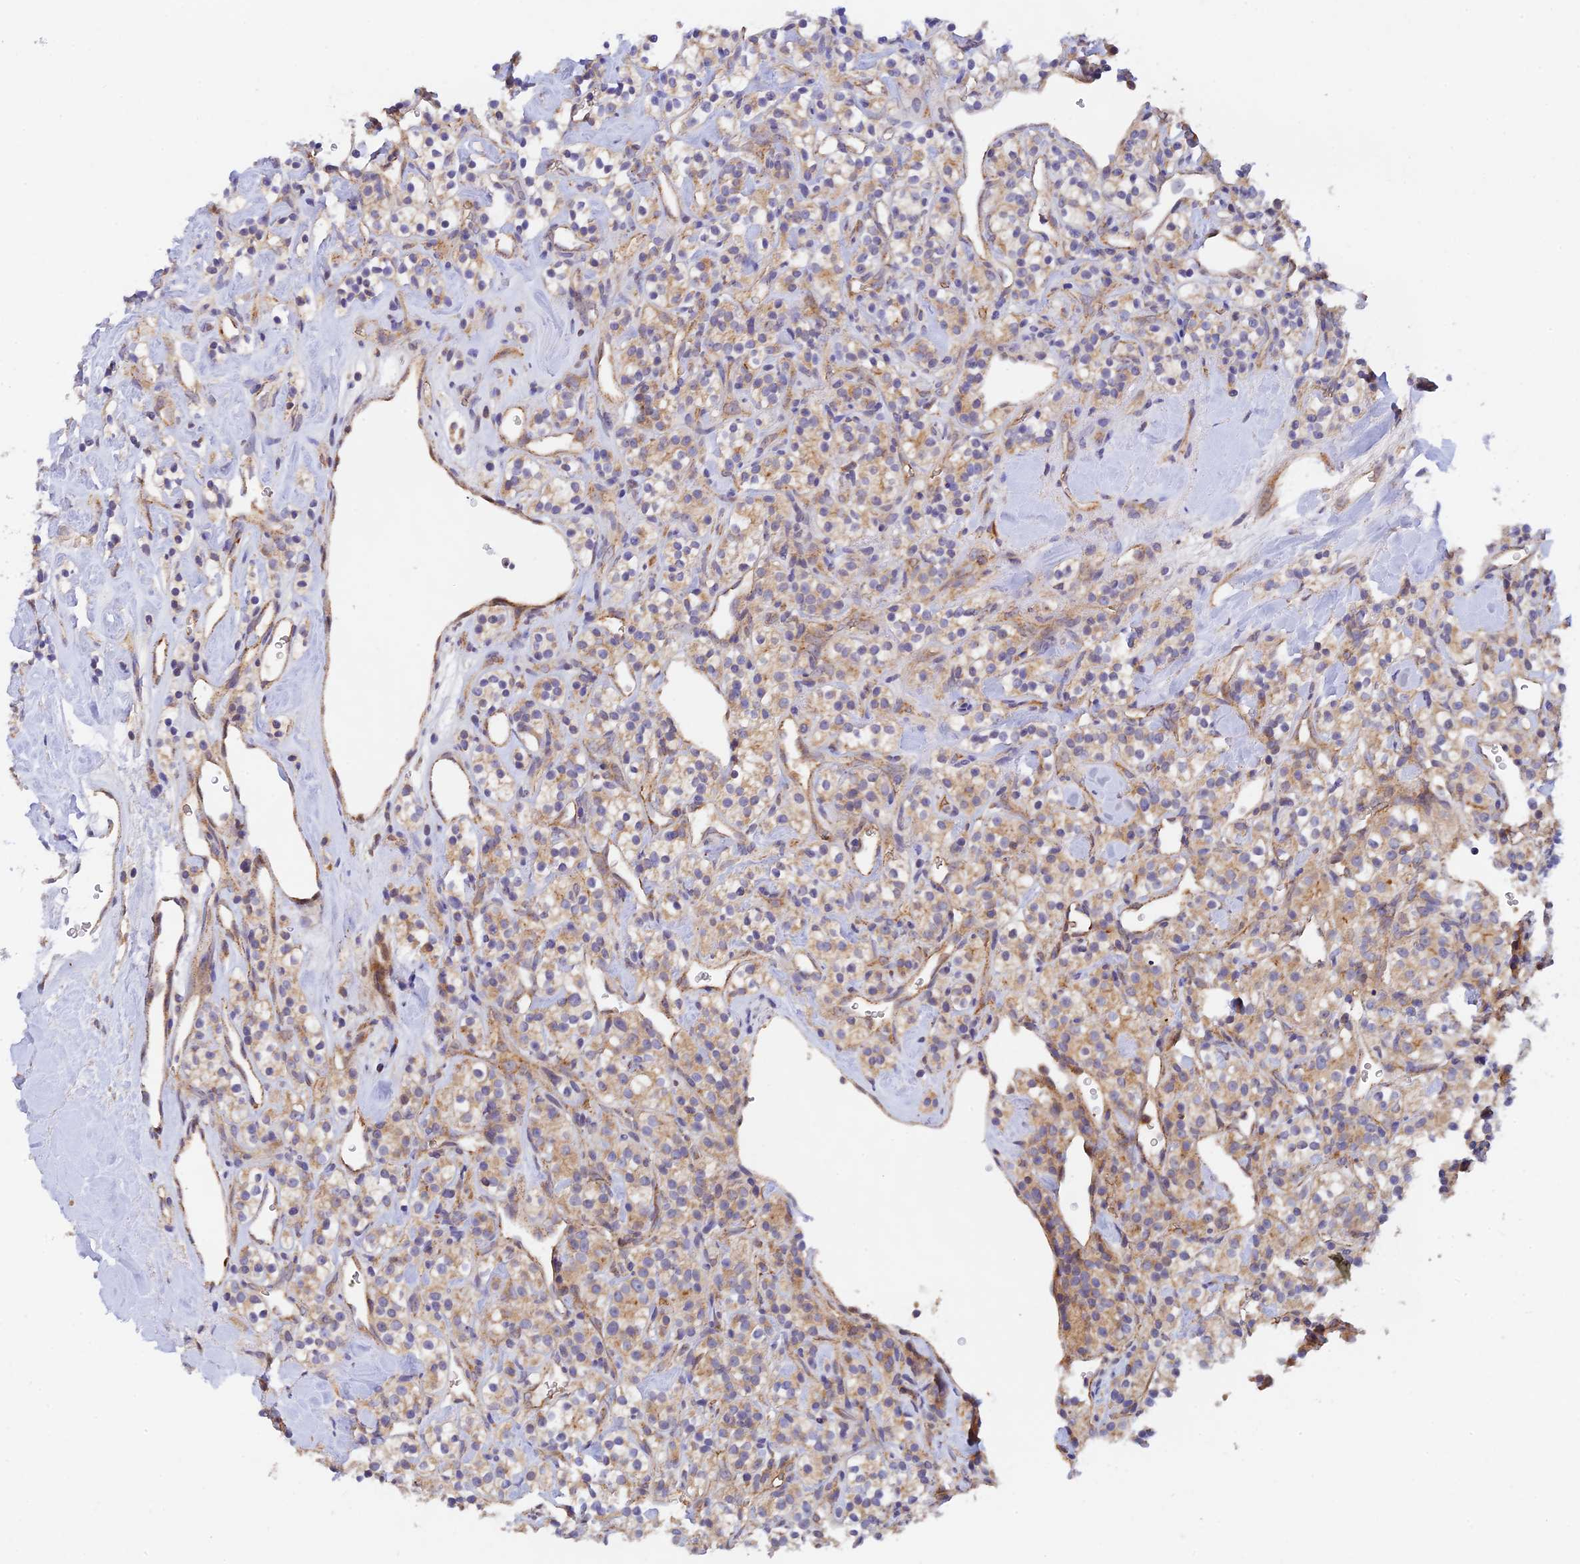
{"staining": {"intensity": "weak", "quantity": "25%-75%", "location": "cytoplasmic/membranous"}, "tissue": "renal cancer", "cell_type": "Tumor cells", "image_type": "cancer", "snomed": [{"axis": "morphology", "description": "Adenocarcinoma, NOS"}, {"axis": "topography", "description": "Kidney"}], "caption": "Tumor cells reveal low levels of weak cytoplasmic/membranous positivity in about 25%-75% of cells in adenocarcinoma (renal). The staining was performed using DAB (3,3'-diaminobenzidine), with brown indicating positive protein expression. Nuclei are stained blue with hematoxylin.", "gene": "RANBP6", "patient": {"sex": "male", "age": 77}}